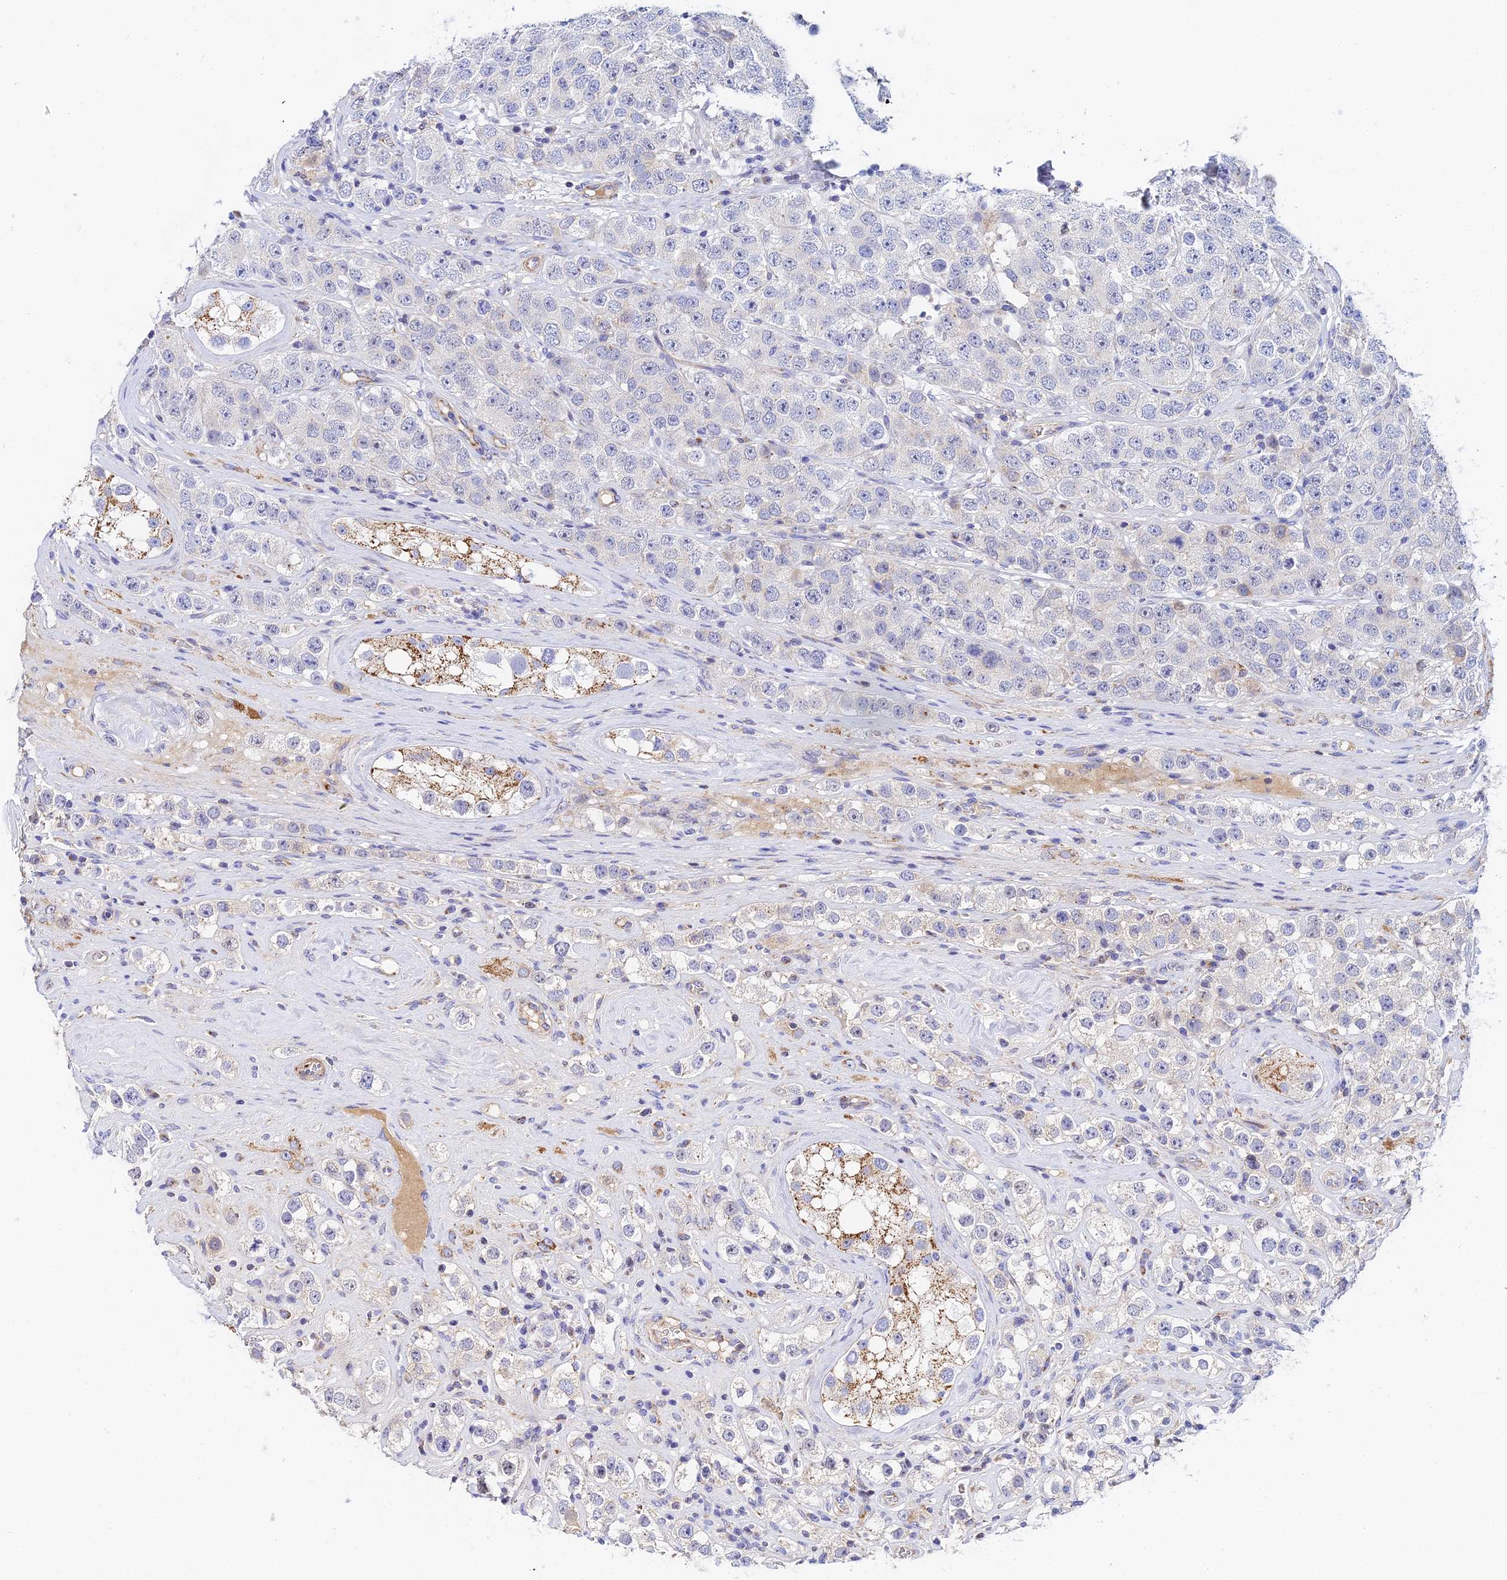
{"staining": {"intensity": "negative", "quantity": "none", "location": "none"}, "tissue": "testis cancer", "cell_type": "Tumor cells", "image_type": "cancer", "snomed": [{"axis": "morphology", "description": "Seminoma, NOS"}, {"axis": "topography", "description": "Testis"}], "caption": "An image of human testis seminoma is negative for staining in tumor cells.", "gene": "ACOT2", "patient": {"sex": "male", "age": 28}}